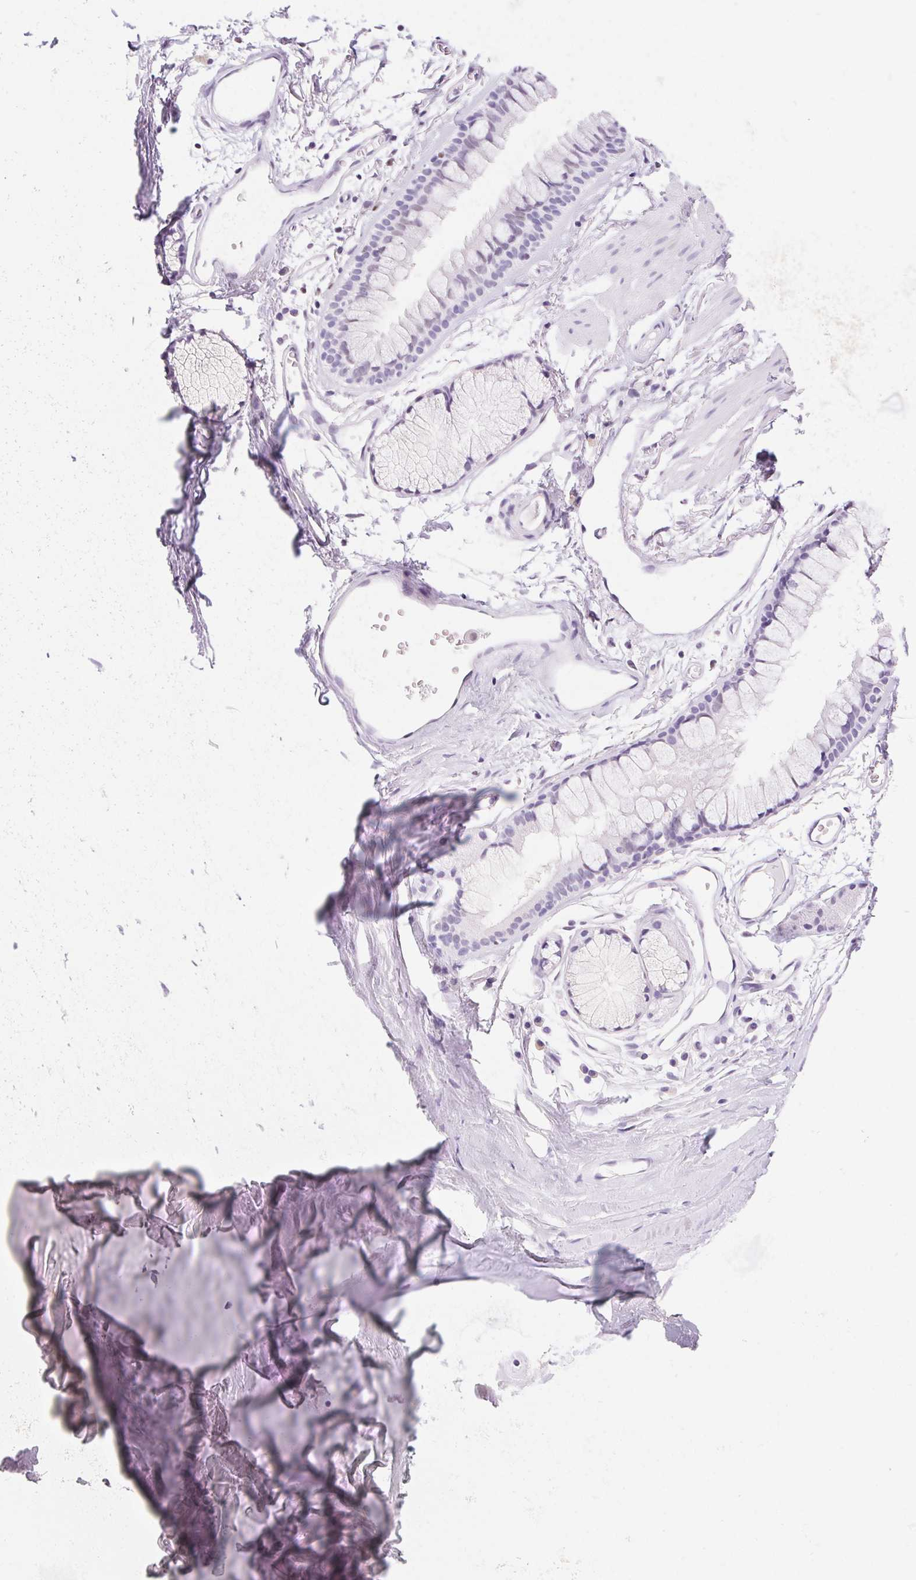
{"staining": {"intensity": "negative", "quantity": "none", "location": "none"}, "tissue": "adipose tissue", "cell_type": "Adipocytes", "image_type": "normal", "snomed": [{"axis": "morphology", "description": "Normal tissue, NOS"}, {"axis": "topography", "description": "Cartilage tissue"}, {"axis": "topography", "description": "Bronchus"}], "caption": "High magnification brightfield microscopy of normal adipose tissue stained with DAB (brown) and counterstained with hematoxylin (blue): adipocytes show no significant staining. Brightfield microscopy of immunohistochemistry stained with DAB (3,3'-diaminobenzidine) (brown) and hematoxylin (blue), captured at high magnification.", "gene": "ASGR2", "patient": {"sex": "female", "age": 79}}